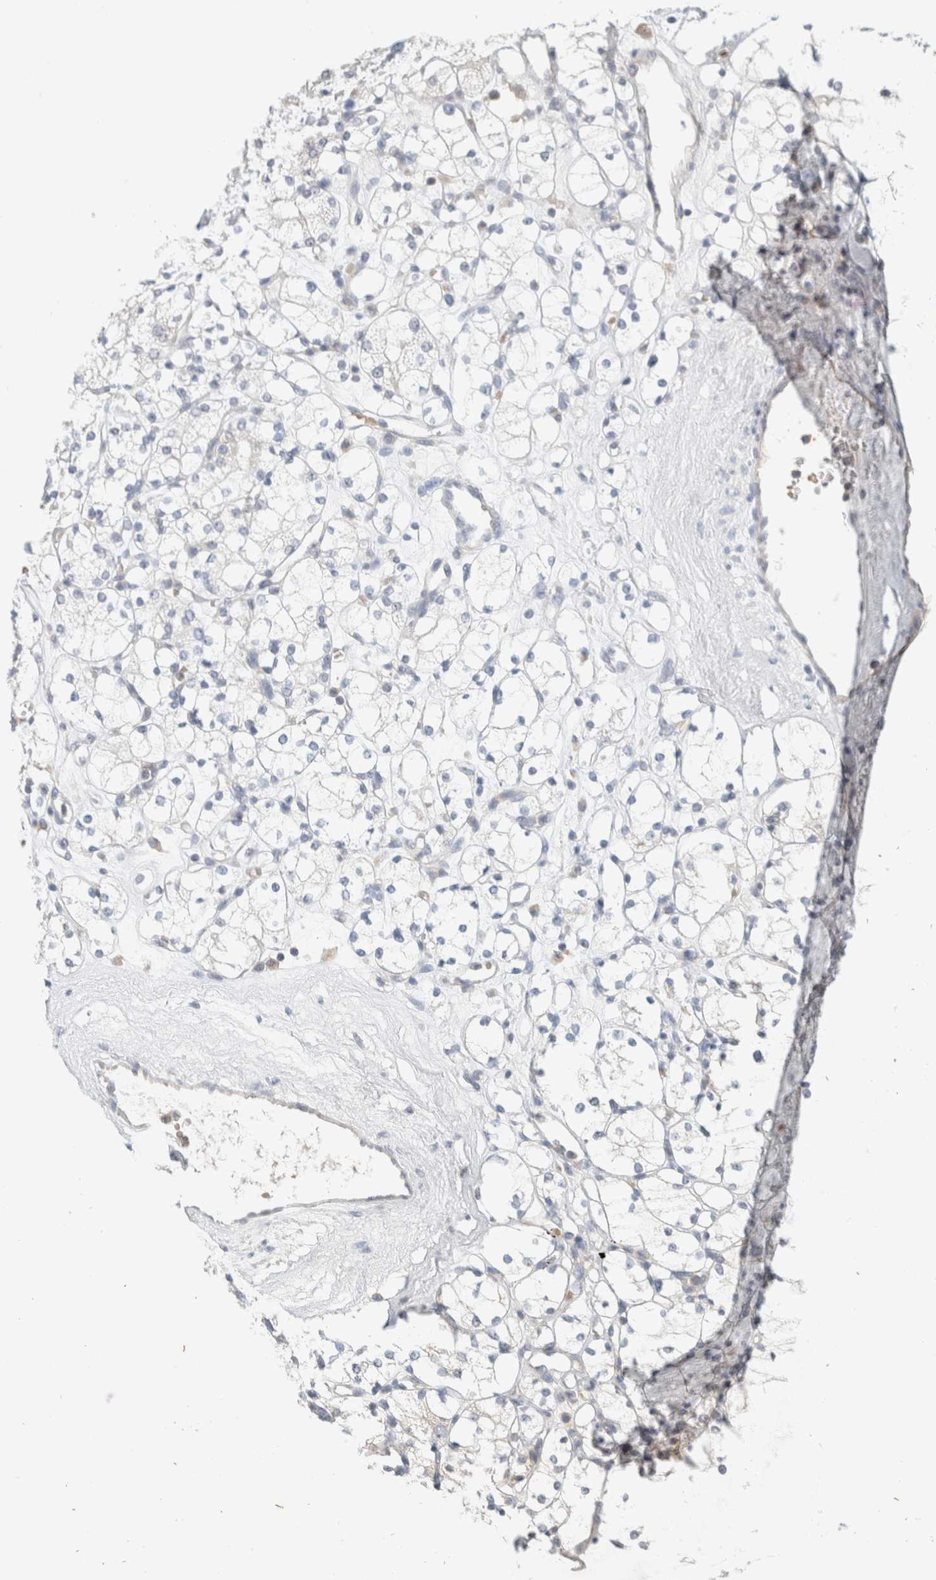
{"staining": {"intensity": "negative", "quantity": "none", "location": "none"}, "tissue": "renal cancer", "cell_type": "Tumor cells", "image_type": "cancer", "snomed": [{"axis": "morphology", "description": "Adenocarcinoma, NOS"}, {"axis": "topography", "description": "Kidney"}], "caption": "Tumor cells are negative for brown protein staining in adenocarcinoma (renal). Nuclei are stained in blue.", "gene": "MRM3", "patient": {"sex": "male", "age": 77}}